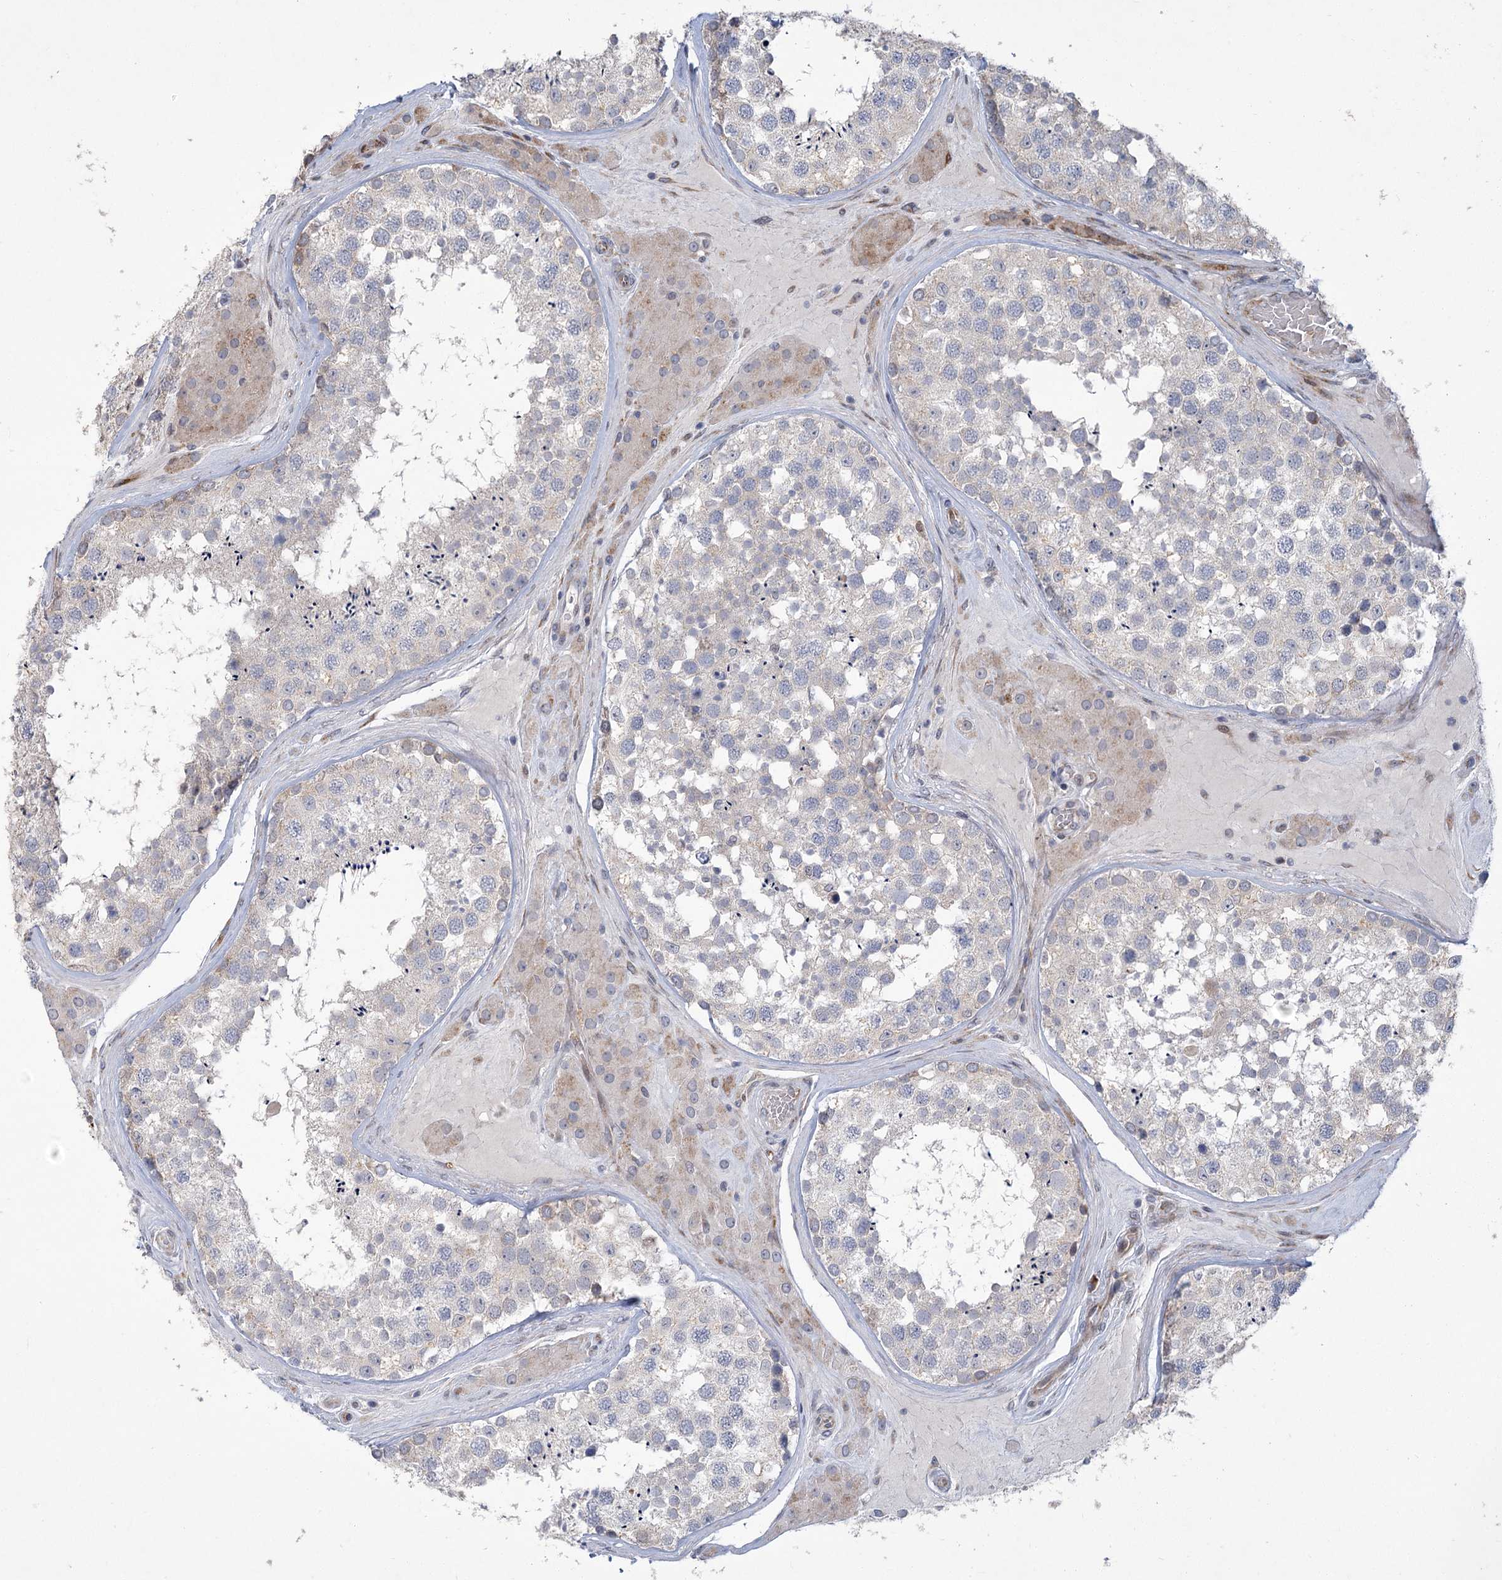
{"staining": {"intensity": "weak", "quantity": "<25%", "location": "cytoplasmic/membranous"}, "tissue": "testis", "cell_type": "Cells in seminiferous ducts", "image_type": "normal", "snomed": [{"axis": "morphology", "description": "Normal tissue, NOS"}, {"axis": "topography", "description": "Testis"}], "caption": "This is a image of immunohistochemistry staining of unremarkable testis, which shows no positivity in cells in seminiferous ducts.", "gene": "GCNT4", "patient": {"sex": "male", "age": 46}}